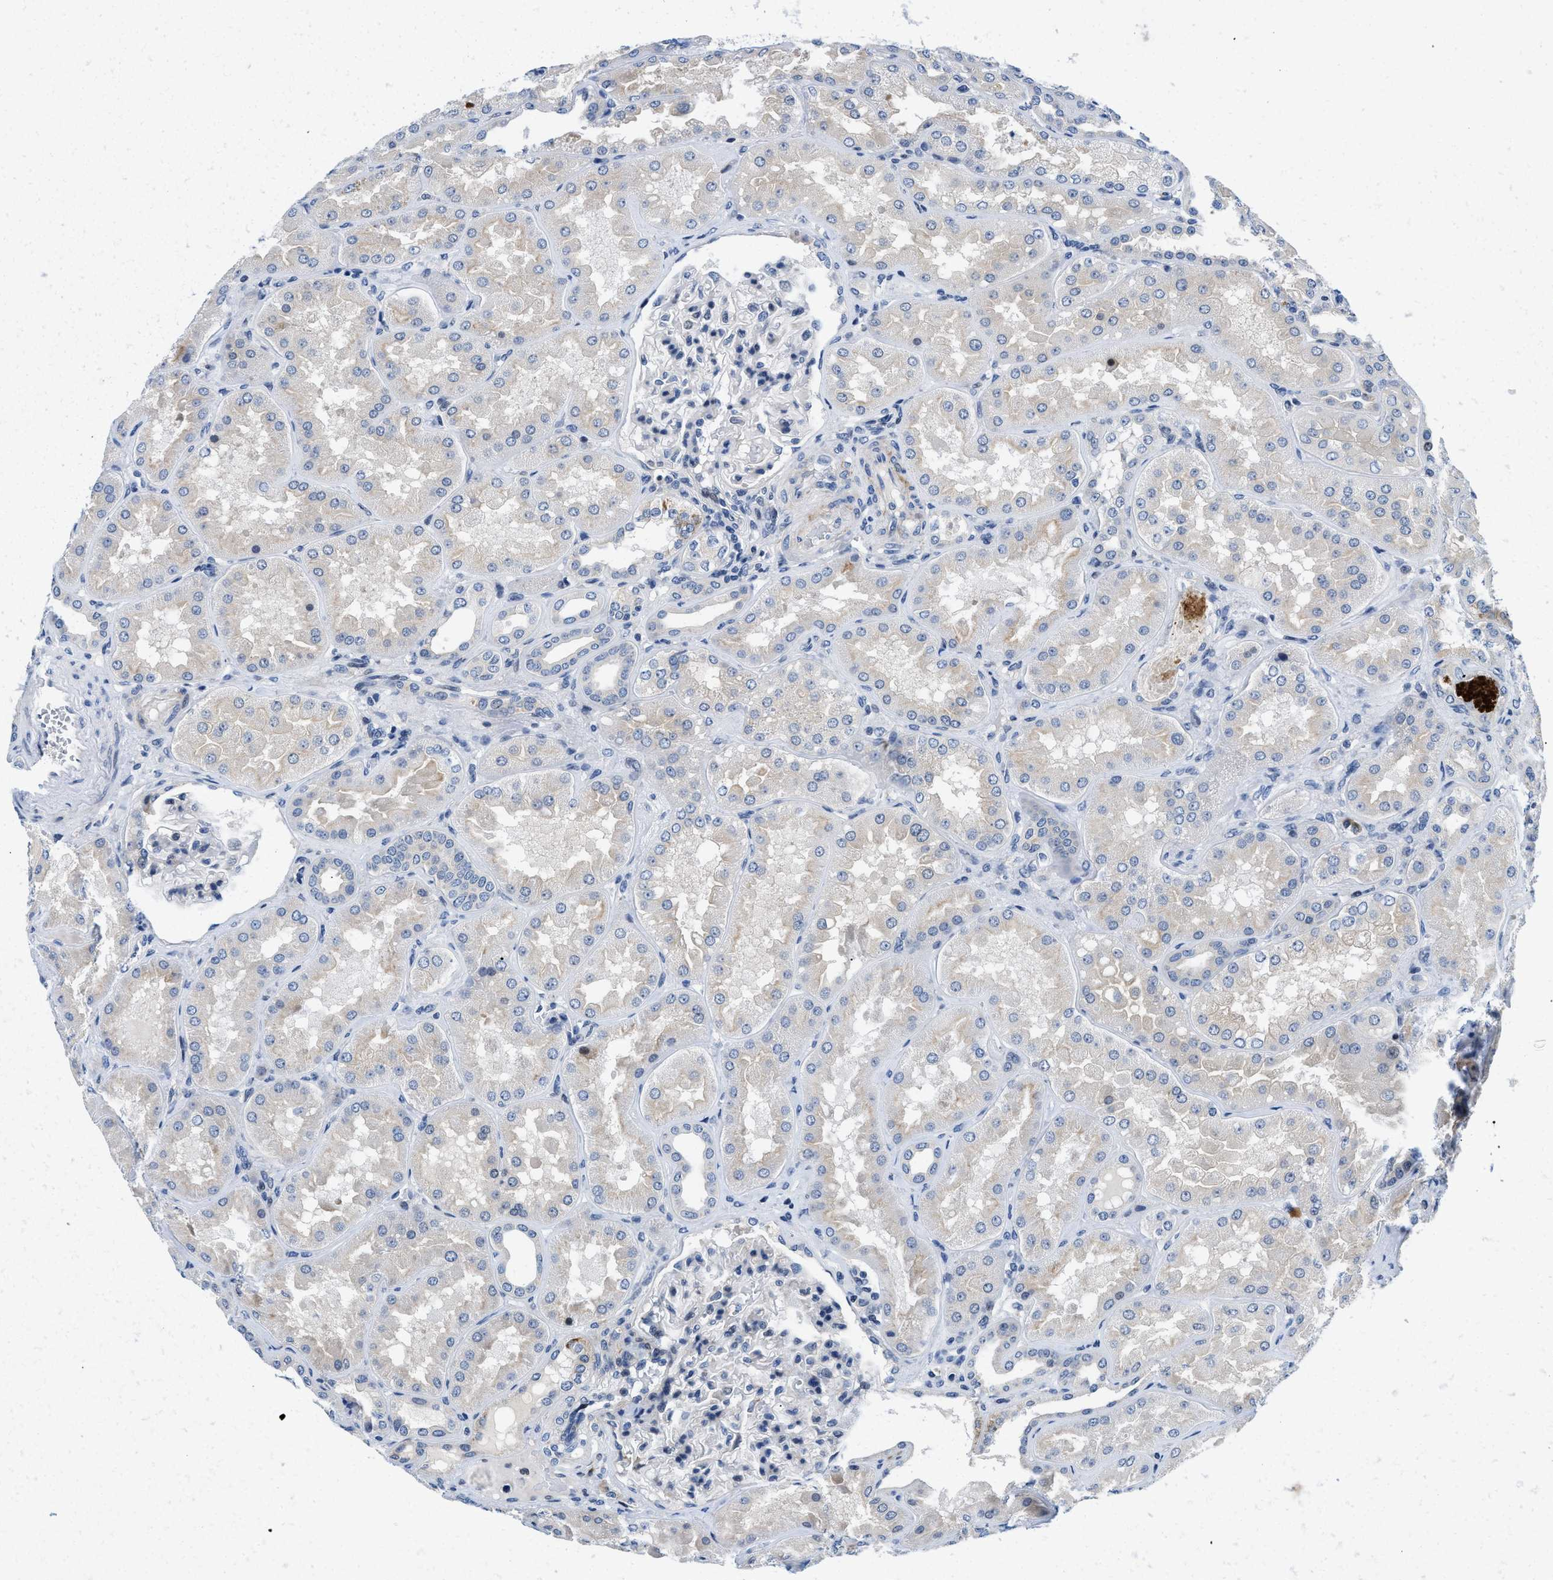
{"staining": {"intensity": "negative", "quantity": "none", "location": "none"}, "tissue": "kidney", "cell_type": "Cells in glomeruli", "image_type": "normal", "snomed": [{"axis": "morphology", "description": "Normal tissue, NOS"}, {"axis": "topography", "description": "Kidney"}], "caption": "Kidney stained for a protein using immunohistochemistry (IHC) exhibits no expression cells in glomeruli.", "gene": "IKBKE", "patient": {"sex": "female", "age": 56}}